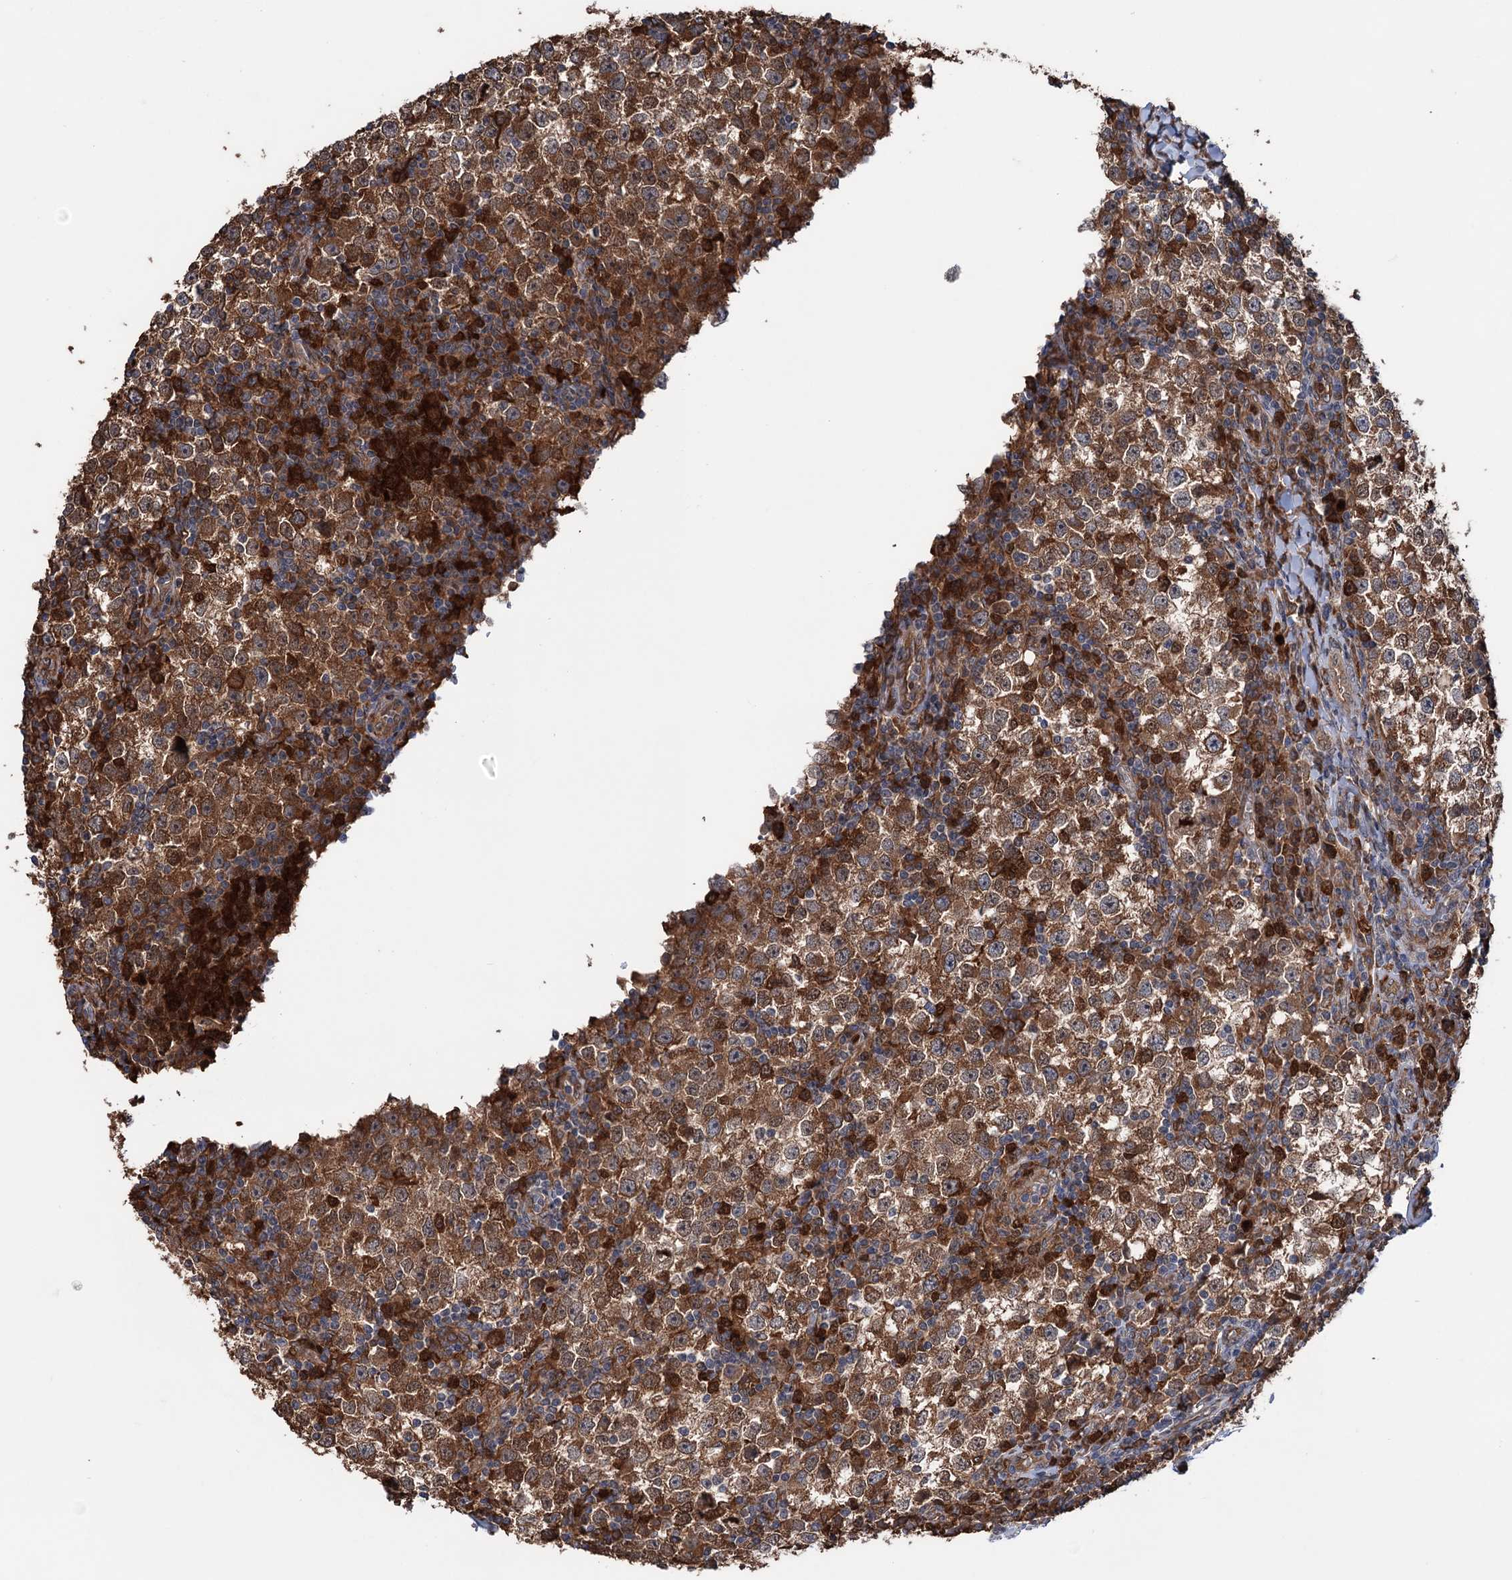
{"staining": {"intensity": "strong", "quantity": ">75%", "location": "cytoplasmic/membranous"}, "tissue": "testis cancer", "cell_type": "Tumor cells", "image_type": "cancer", "snomed": [{"axis": "morphology", "description": "Seminoma, NOS"}, {"axis": "topography", "description": "Testis"}], "caption": "An immunohistochemistry (IHC) histopathology image of neoplastic tissue is shown. Protein staining in brown shows strong cytoplasmic/membranous positivity in testis cancer (seminoma) within tumor cells.", "gene": "NCAPD2", "patient": {"sex": "male", "age": 65}}